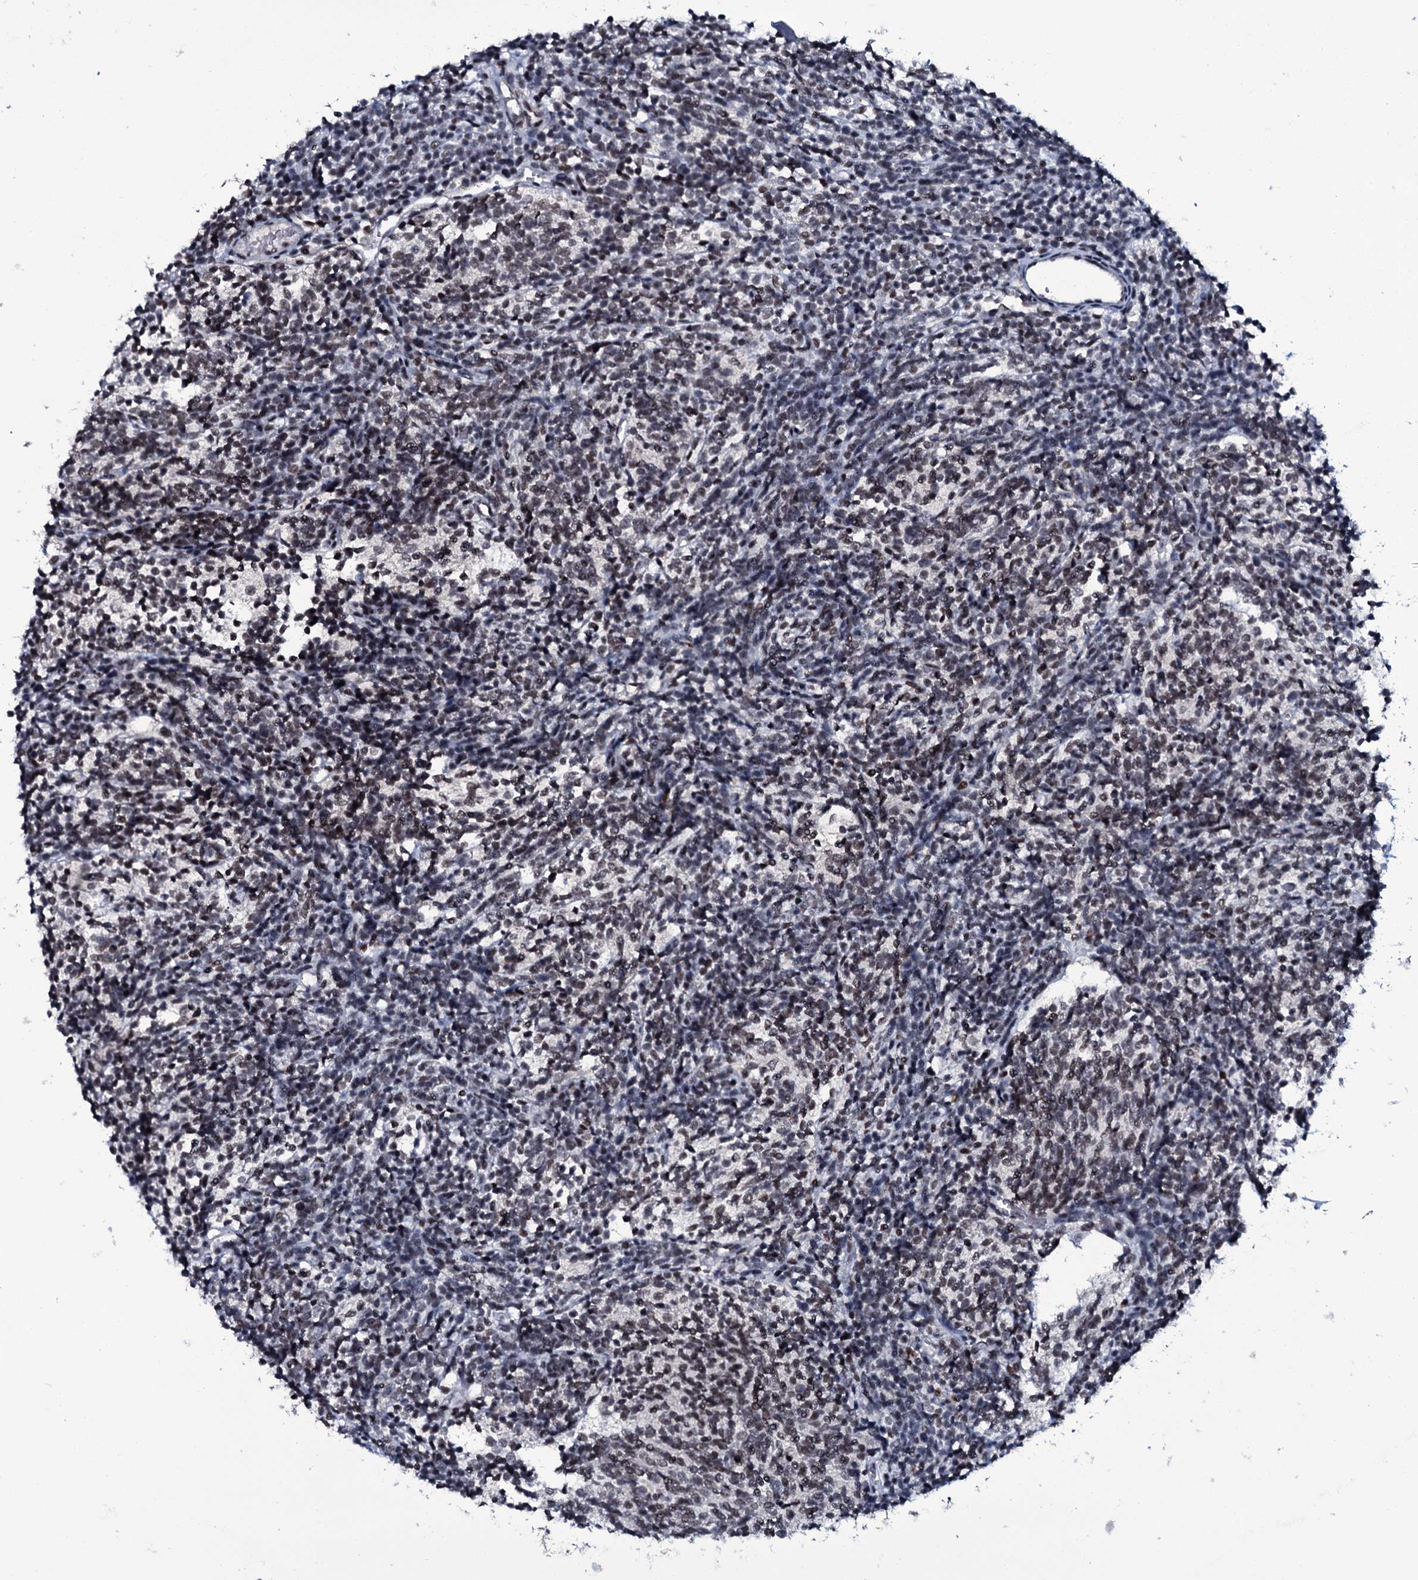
{"staining": {"intensity": "weak", "quantity": "25%-75%", "location": "nuclear"}, "tissue": "glioma", "cell_type": "Tumor cells", "image_type": "cancer", "snomed": [{"axis": "morphology", "description": "Glioma, malignant, Low grade"}, {"axis": "topography", "description": "Brain"}], "caption": "Immunohistochemistry (IHC) staining of glioma, which demonstrates low levels of weak nuclear expression in about 25%-75% of tumor cells indicating weak nuclear protein staining. The staining was performed using DAB (3,3'-diaminobenzidine) (brown) for protein detection and nuclei were counterstained in hematoxylin (blue).", "gene": "ZMIZ2", "patient": {"sex": "female", "age": 1}}